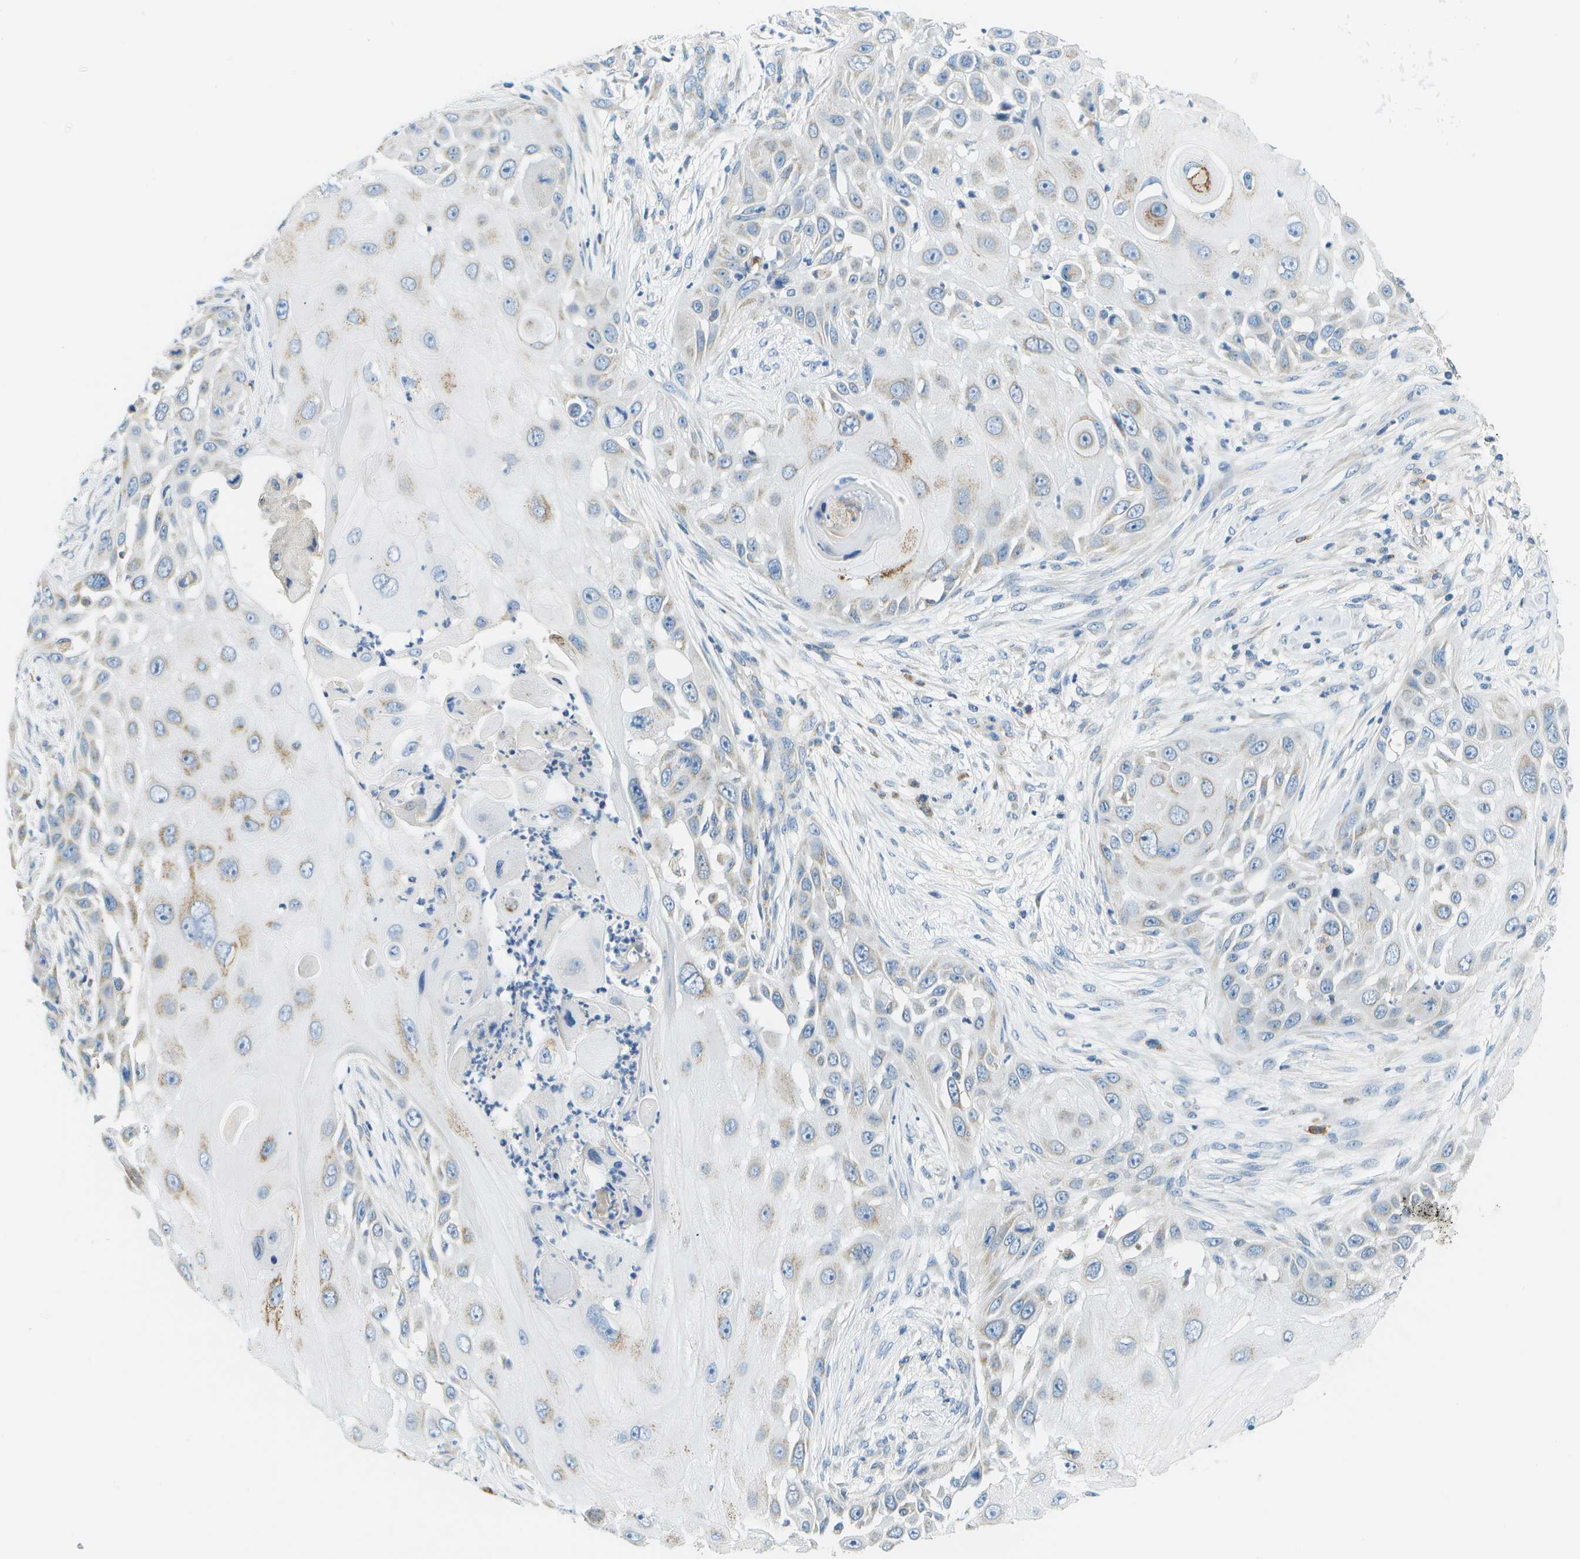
{"staining": {"intensity": "weak", "quantity": "<25%", "location": "cytoplasmic/membranous"}, "tissue": "skin cancer", "cell_type": "Tumor cells", "image_type": "cancer", "snomed": [{"axis": "morphology", "description": "Squamous cell carcinoma, NOS"}, {"axis": "topography", "description": "Skin"}], "caption": "There is no significant staining in tumor cells of squamous cell carcinoma (skin). The staining is performed using DAB (3,3'-diaminobenzidine) brown chromogen with nuclei counter-stained in using hematoxylin.", "gene": "PTGIS", "patient": {"sex": "female", "age": 44}}